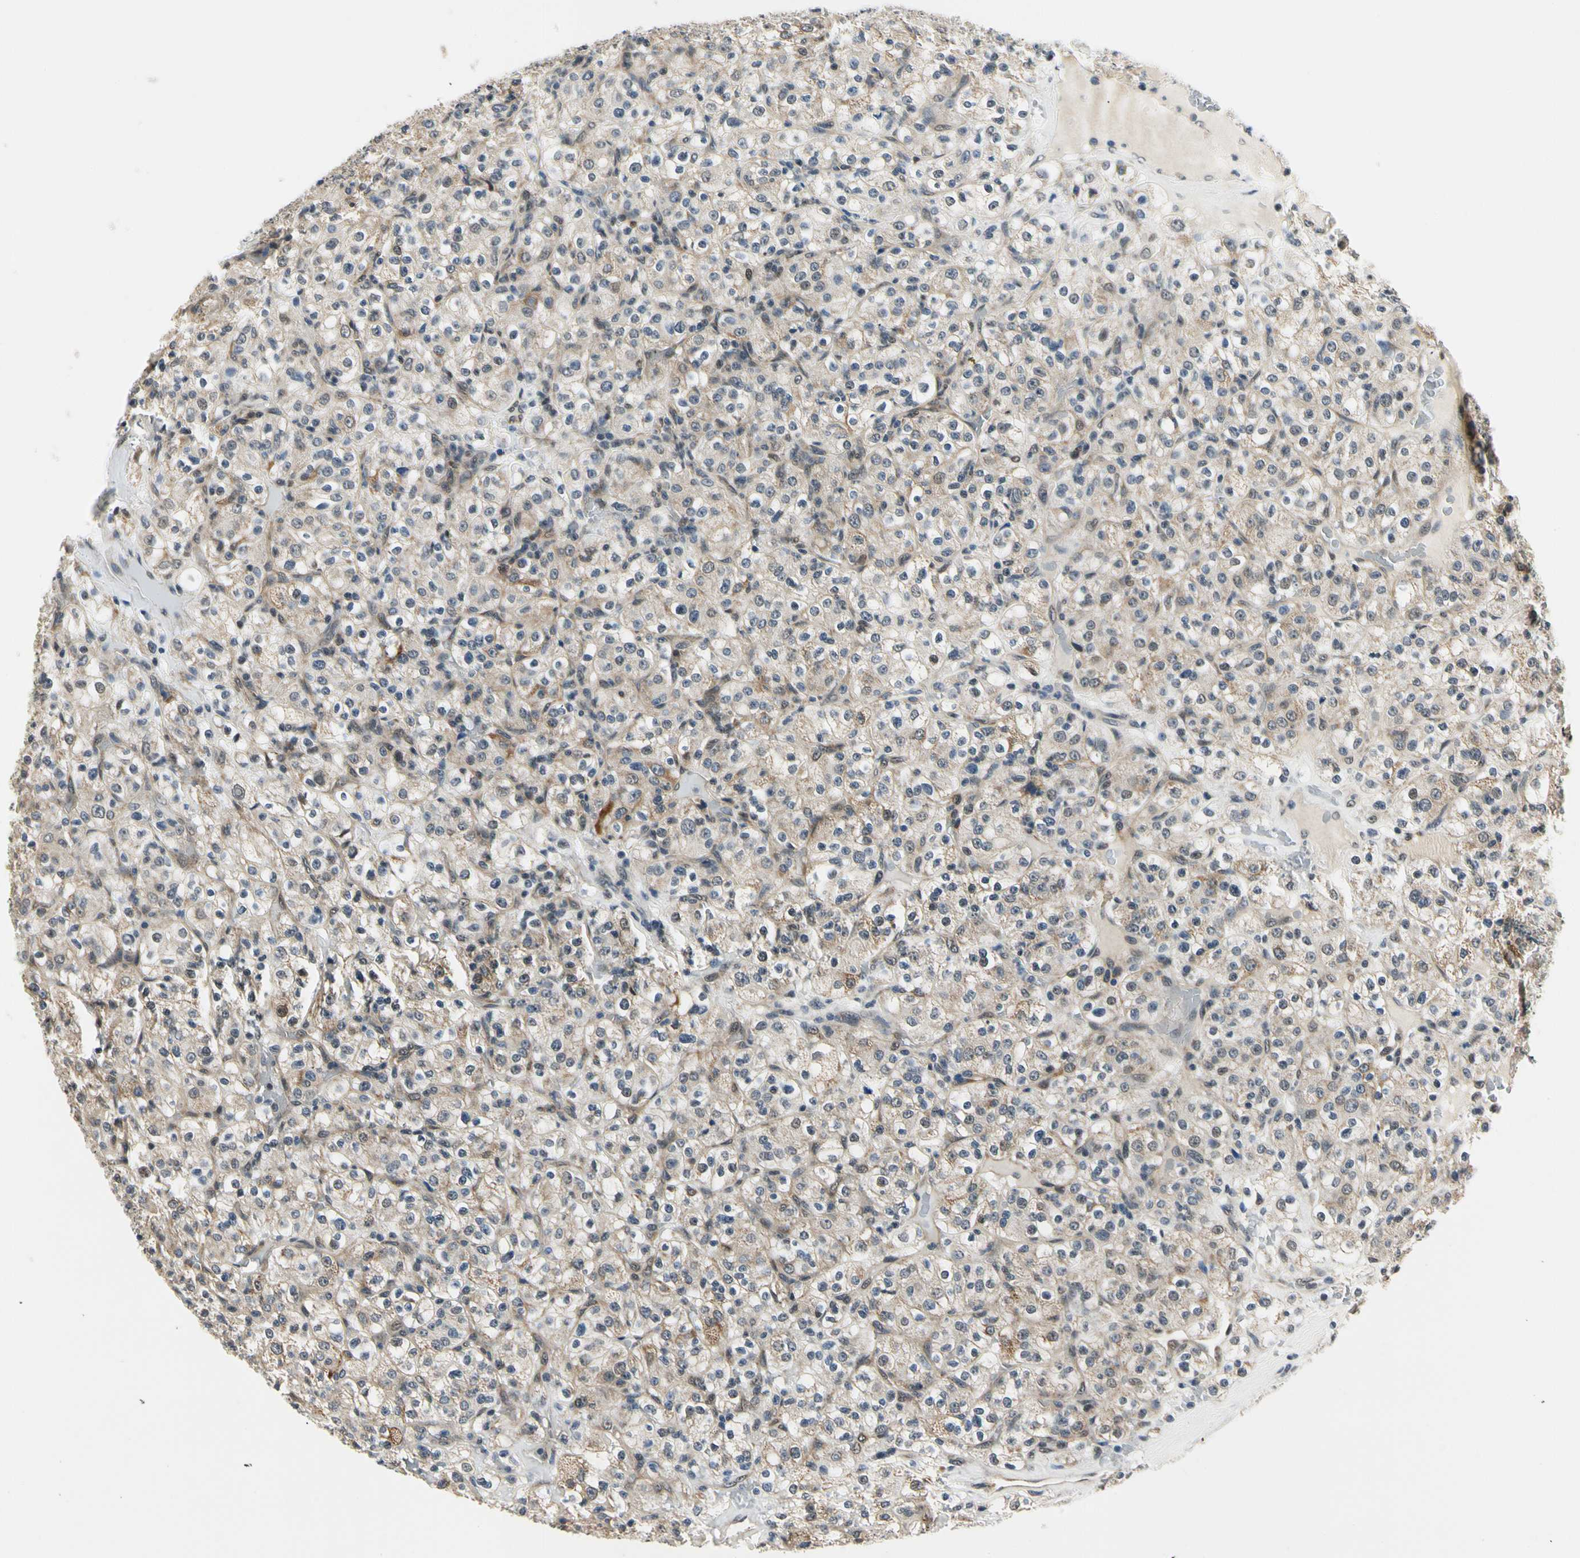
{"staining": {"intensity": "moderate", "quantity": ">75%", "location": "cytoplasmic/membranous"}, "tissue": "renal cancer", "cell_type": "Tumor cells", "image_type": "cancer", "snomed": [{"axis": "morphology", "description": "Normal tissue, NOS"}, {"axis": "morphology", "description": "Adenocarcinoma, NOS"}, {"axis": "topography", "description": "Kidney"}], "caption": "Tumor cells reveal moderate cytoplasmic/membranous expression in approximately >75% of cells in renal cancer.", "gene": "PDK2", "patient": {"sex": "female", "age": 72}}